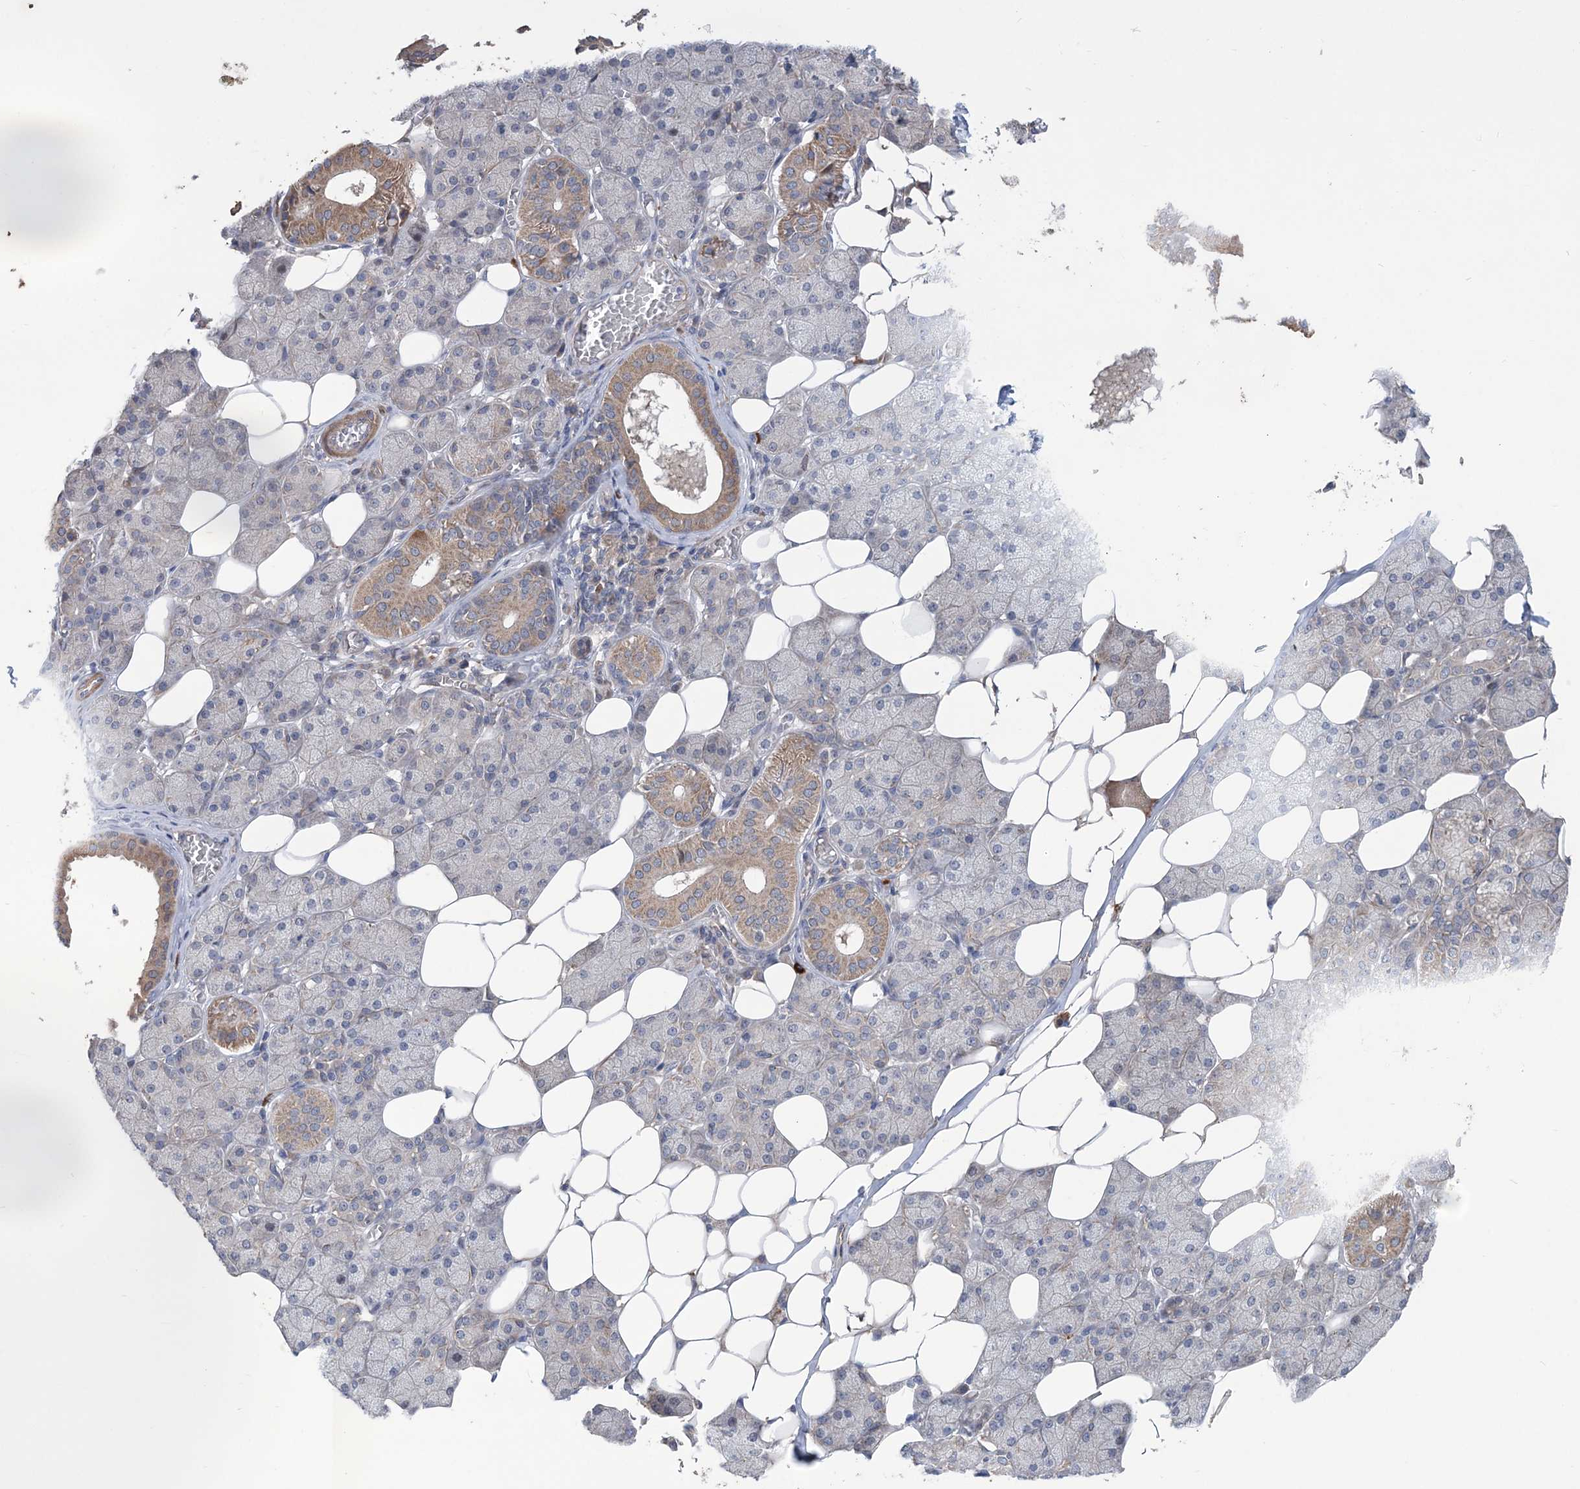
{"staining": {"intensity": "moderate", "quantity": "25%-75%", "location": "cytoplasmic/membranous"}, "tissue": "salivary gland", "cell_type": "Glandular cells", "image_type": "normal", "snomed": [{"axis": "morphology", "description": "Normal tissue, NOS"}, {"axis": "topography", "description": "Salivary gland"}], "caption": "Benign salivary gland reveals moderate cytoplasmic/membranous positivity in approximately 25%-75% of glandular cells, visualized by immunohistochemistry.", "gene": "MTRF1L", "patient": {"sex": "female", "age": 33}}